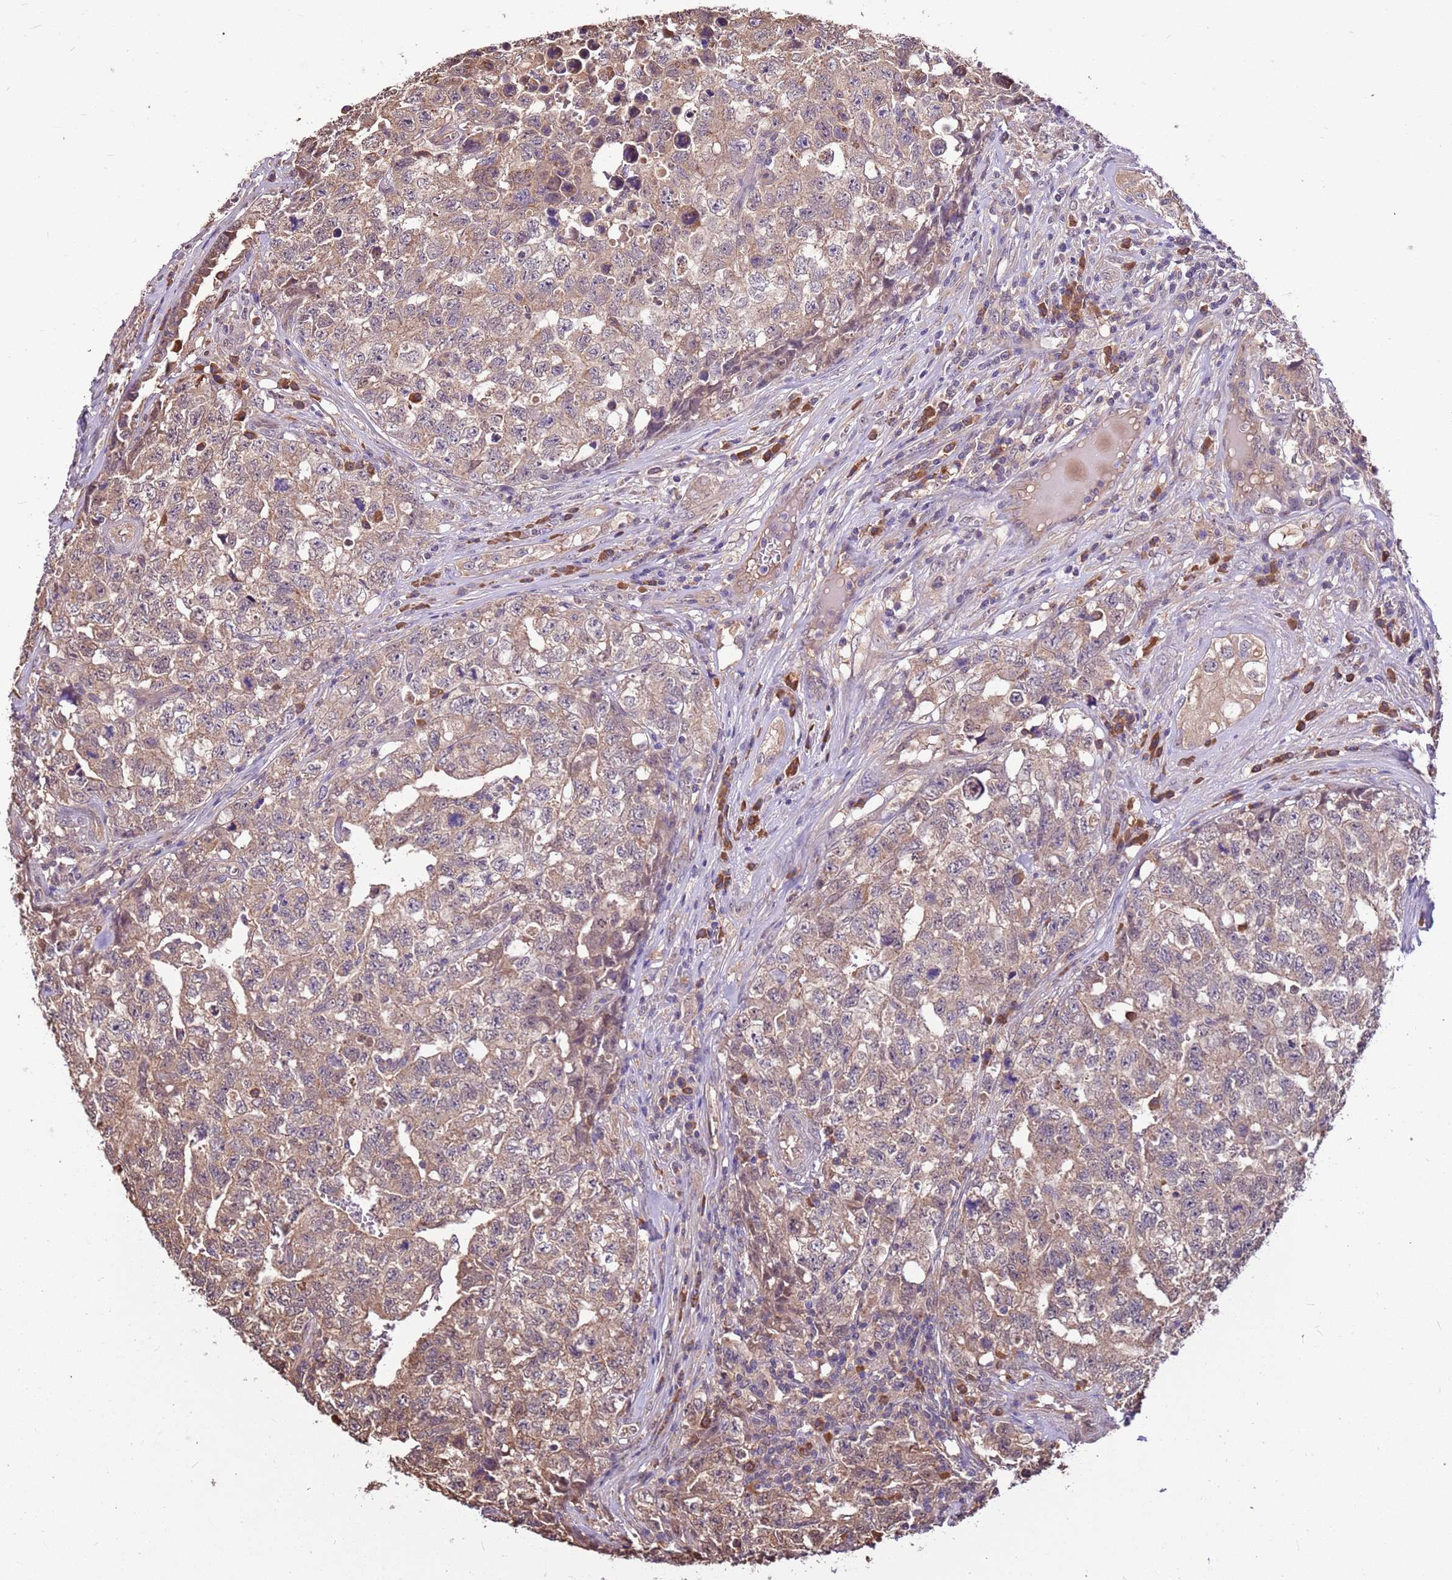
{"staining": {"intensity": "weak", "quantity": ">75%", "location": "cytoplasmic/membranous"}, "tissue": "testis cancer", "cell_type": "Tumor cells", "image_type": "cancer", "snomed": [{"axis": "morphology", "description": "Carcinoma, Embryonal, NOS"}, {"axis": "topography", "description": "Testis"}], "caption": "DAB (3,3'-diaminobenzidine) immunohistochemical staining of testis cancer exhibits weak cytoplasmic/membranous protein expression in approximately >75% of tumor cells.", "gene": "BBS5", "patient": {"sex": "male", "age": 31}}